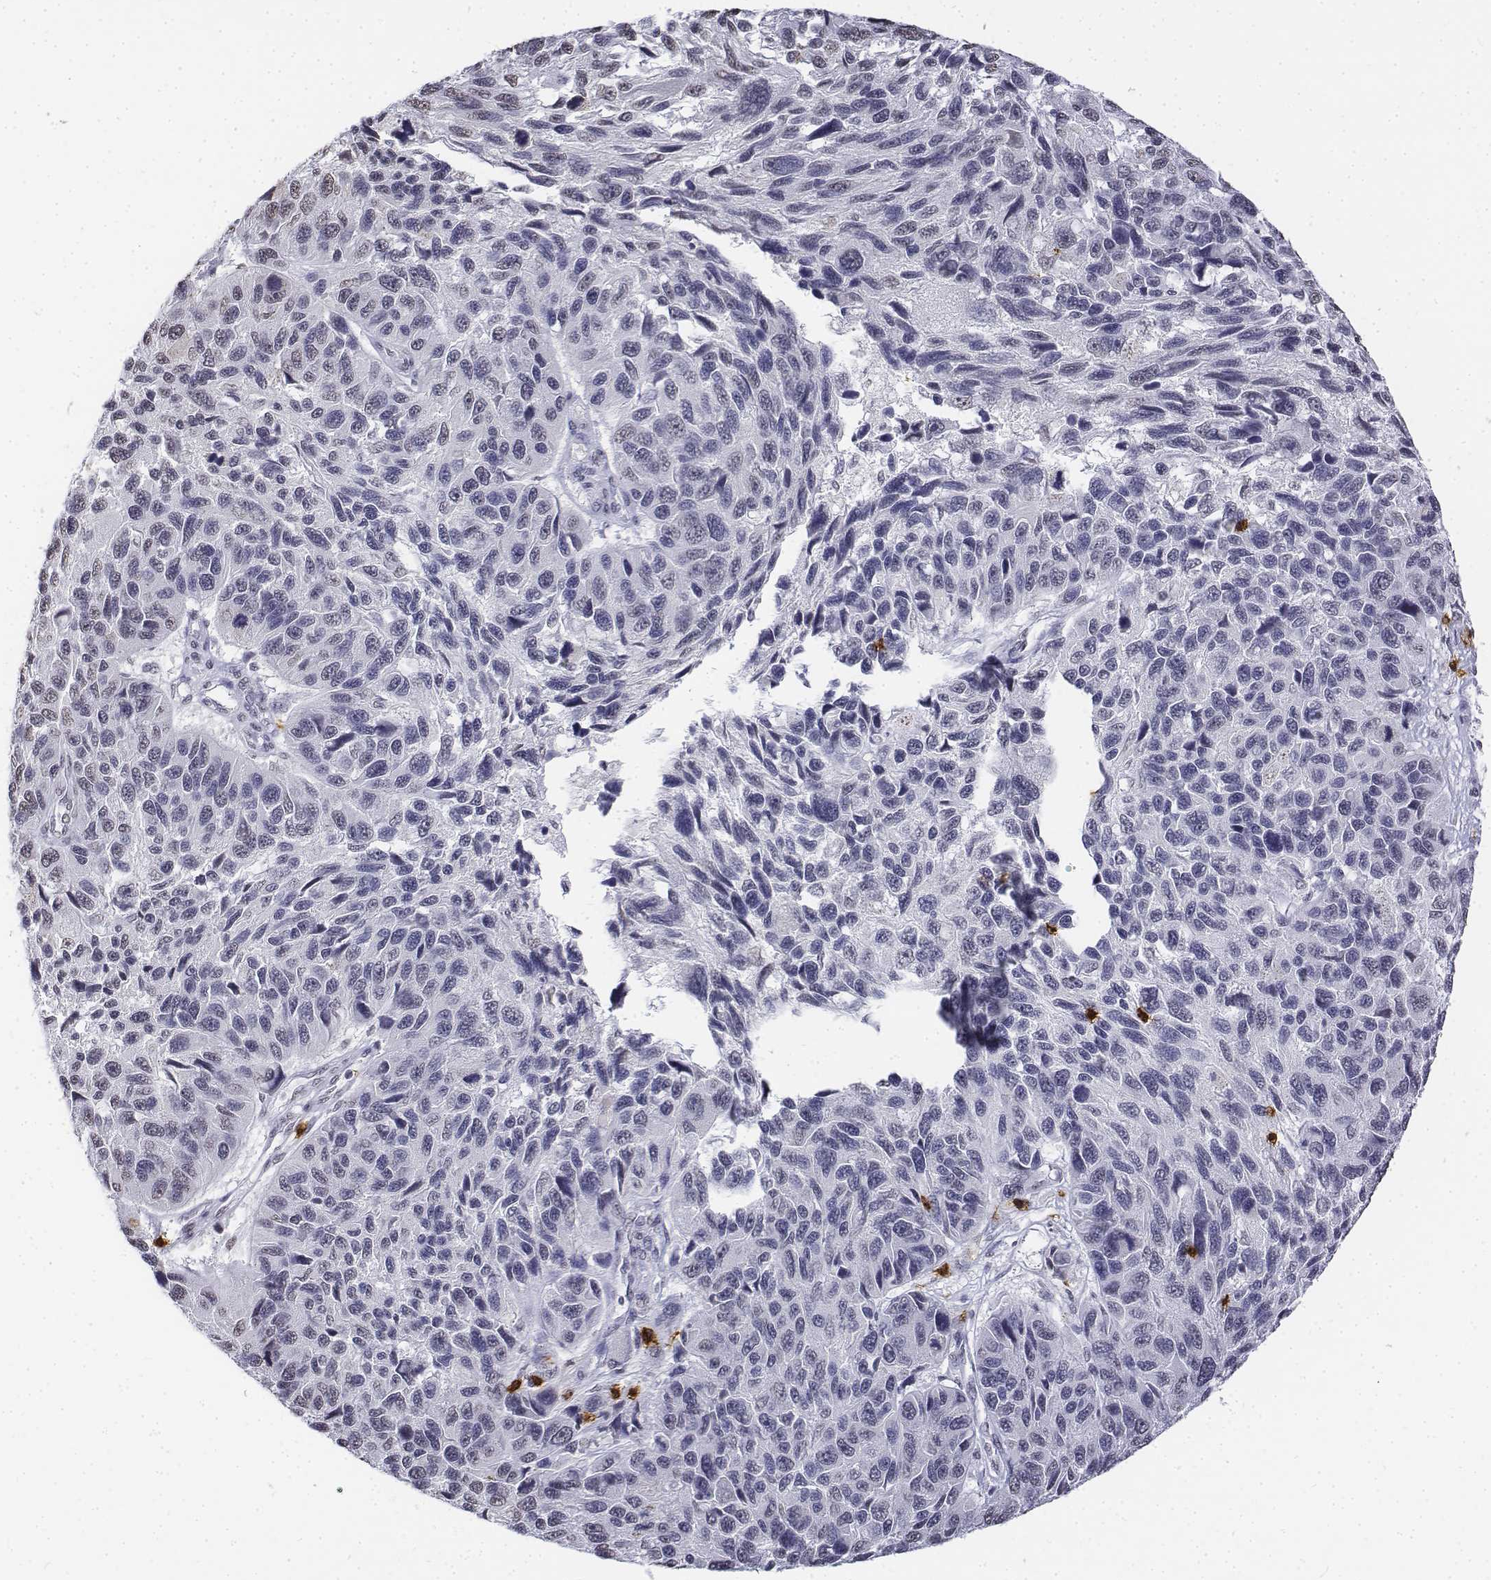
{"staining": {"intensity": "negative", "quantity": "none", "location": "none"}, "tissue": "melanoma", "cell_type": "Tumor cells", "image_type": "cancer", "snomed": [{"axis": "morphology", "description": "Malignant melanoma, NOS"}, {"axis": "topography", "description": "Skin"}], "caption": "Immunohistochemistry photomicrograph of neoplastic tissue: melanoma stained with DAB demonstrates no significant protein positivity in tumor cells.", "gene": "CD3E", "patient": {"sex": "male", "age": 53}}